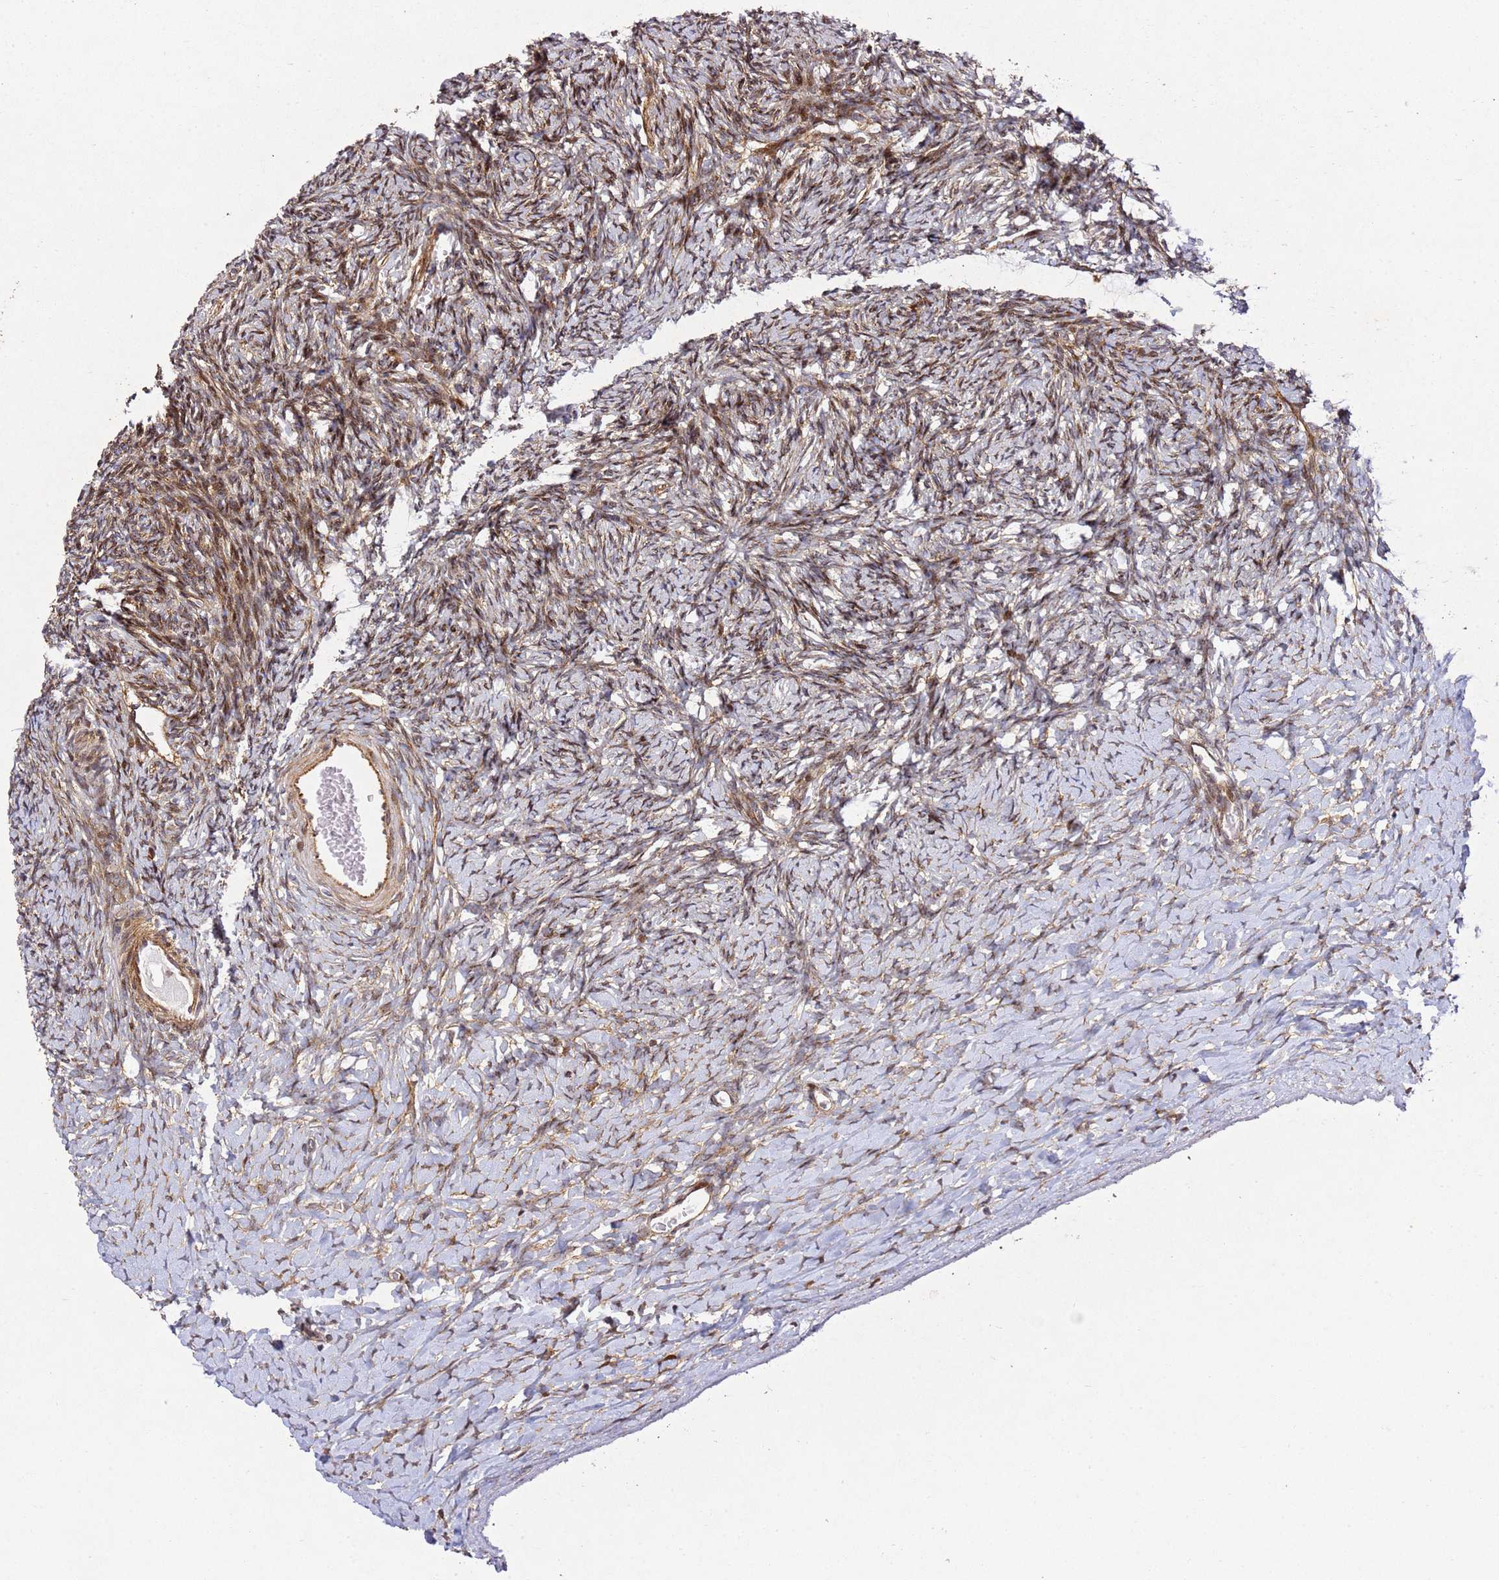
{"staining": {"intensity": "moderate", "quantity": ">75%", "location": "cytoplasmic/membranous,nuclear"}, "tissue": "ovary", "cell_type": "Ovarian stroma cells", "image_type": "normal", "snomed": [{"axis": "morphology", "description": "Normal tissue, NOS"}, {"axis": "morphology", "description": "Developmental malformation"}, {"axis": "topography", "description": "Ovary"}], "caption": "An immunohistochemistry (IHC) photomicrograph of normal tissue is shown. Protein staining in brown shows moderate cytoplasmic/membranous,nuclear positivity in ovary within ovarian stroma cells.", "gene": "ZNF296", "patient": {"sex": "female", "age": 39}}